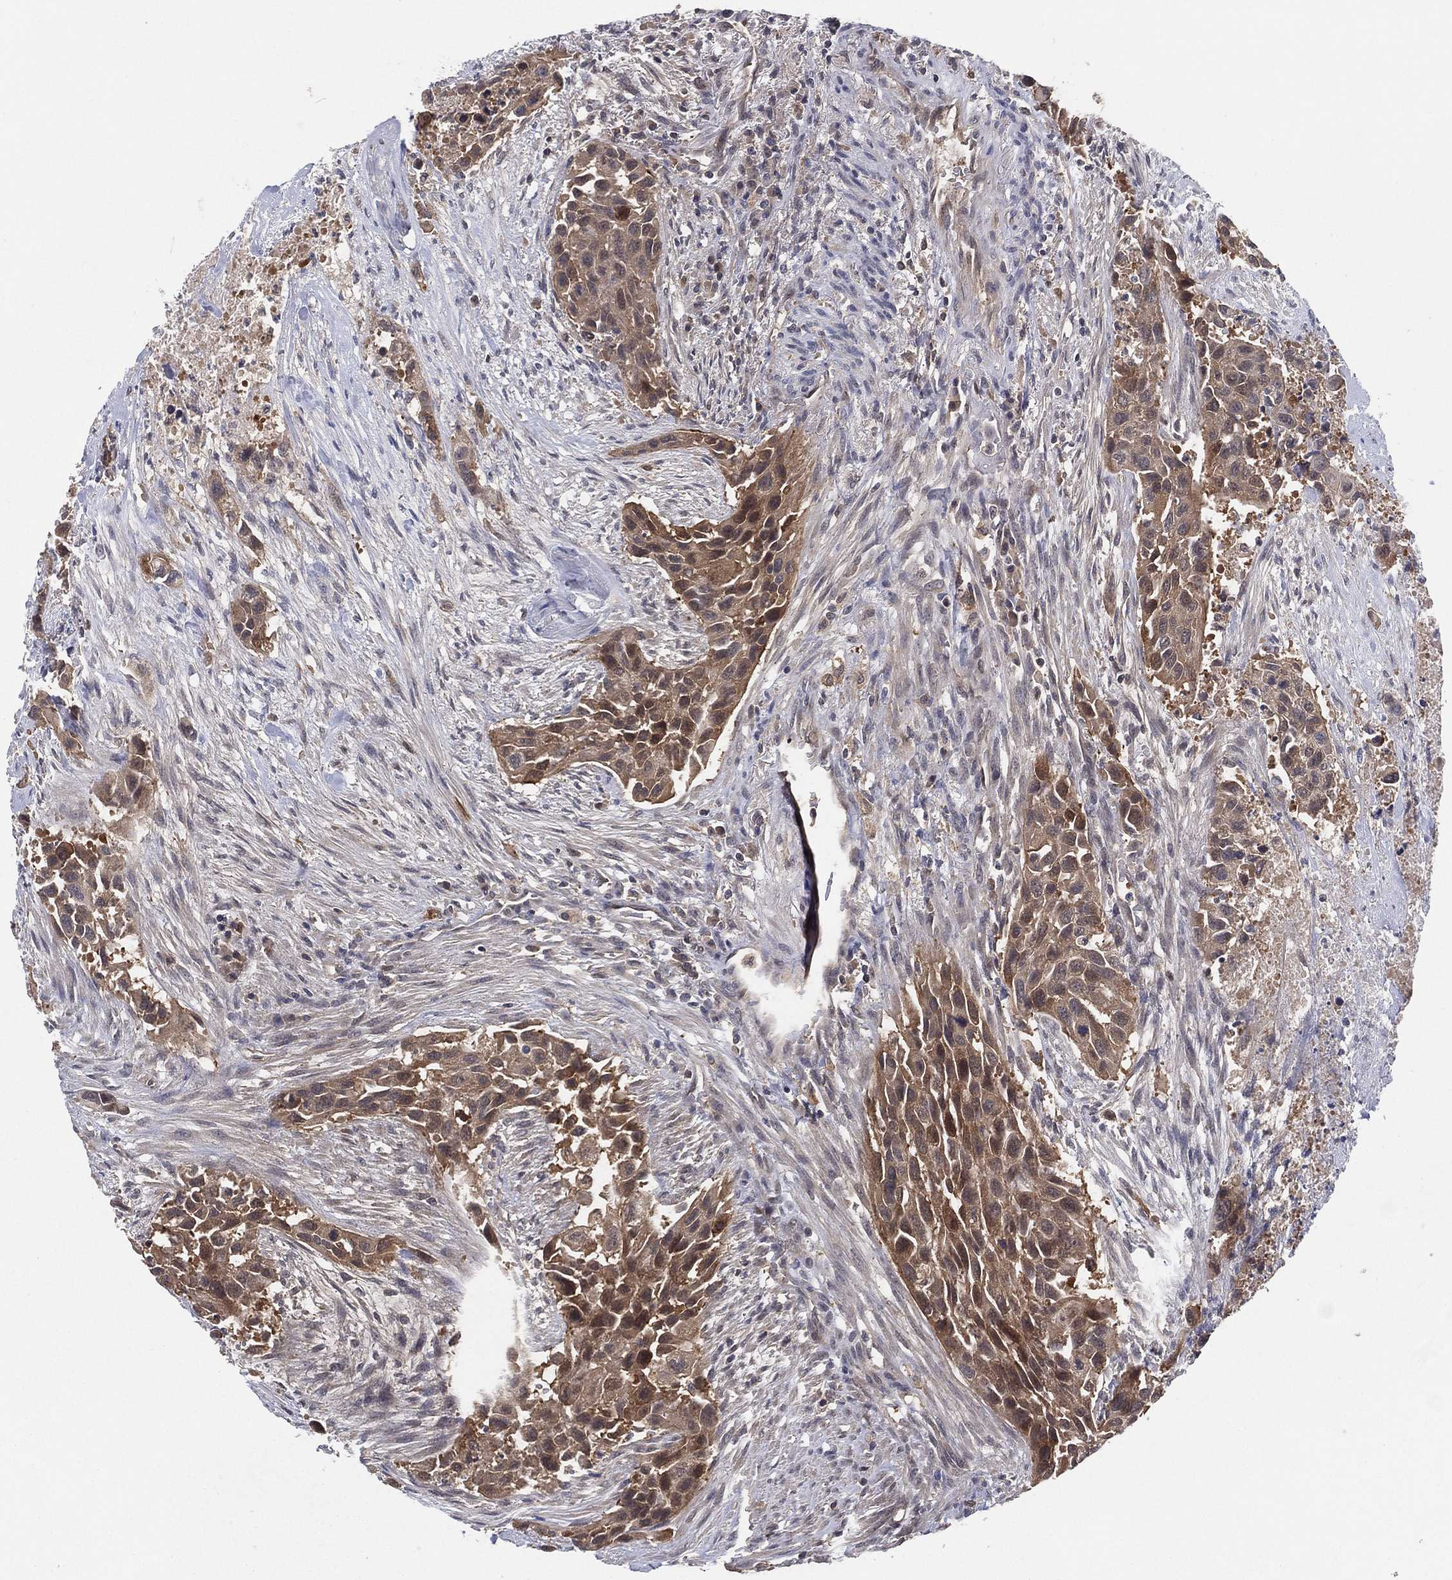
{"staining": {"intensity": "strong", "quantity": "25%-75%", "location": "cytoplasmic/membranous,nuclear"}, "tissue": "urothelial cancer", "cell_type": "Tumor cells", "image_type": "cancer", "snomed": [{"axis": "morphology", "description": "Urothelial carcinoma, High grade"}, {"axis": "topography", "description": "Urinary bladder"}], "caption": "A micrograph of human urothelial carcinoma (high-grade) stained for a protein exhibits strong cytoplasmic/membranous and nuclear brown staining in tumor cells.", "gene": "PSMG4", "patient": {"sex": "female", "age": 73}}